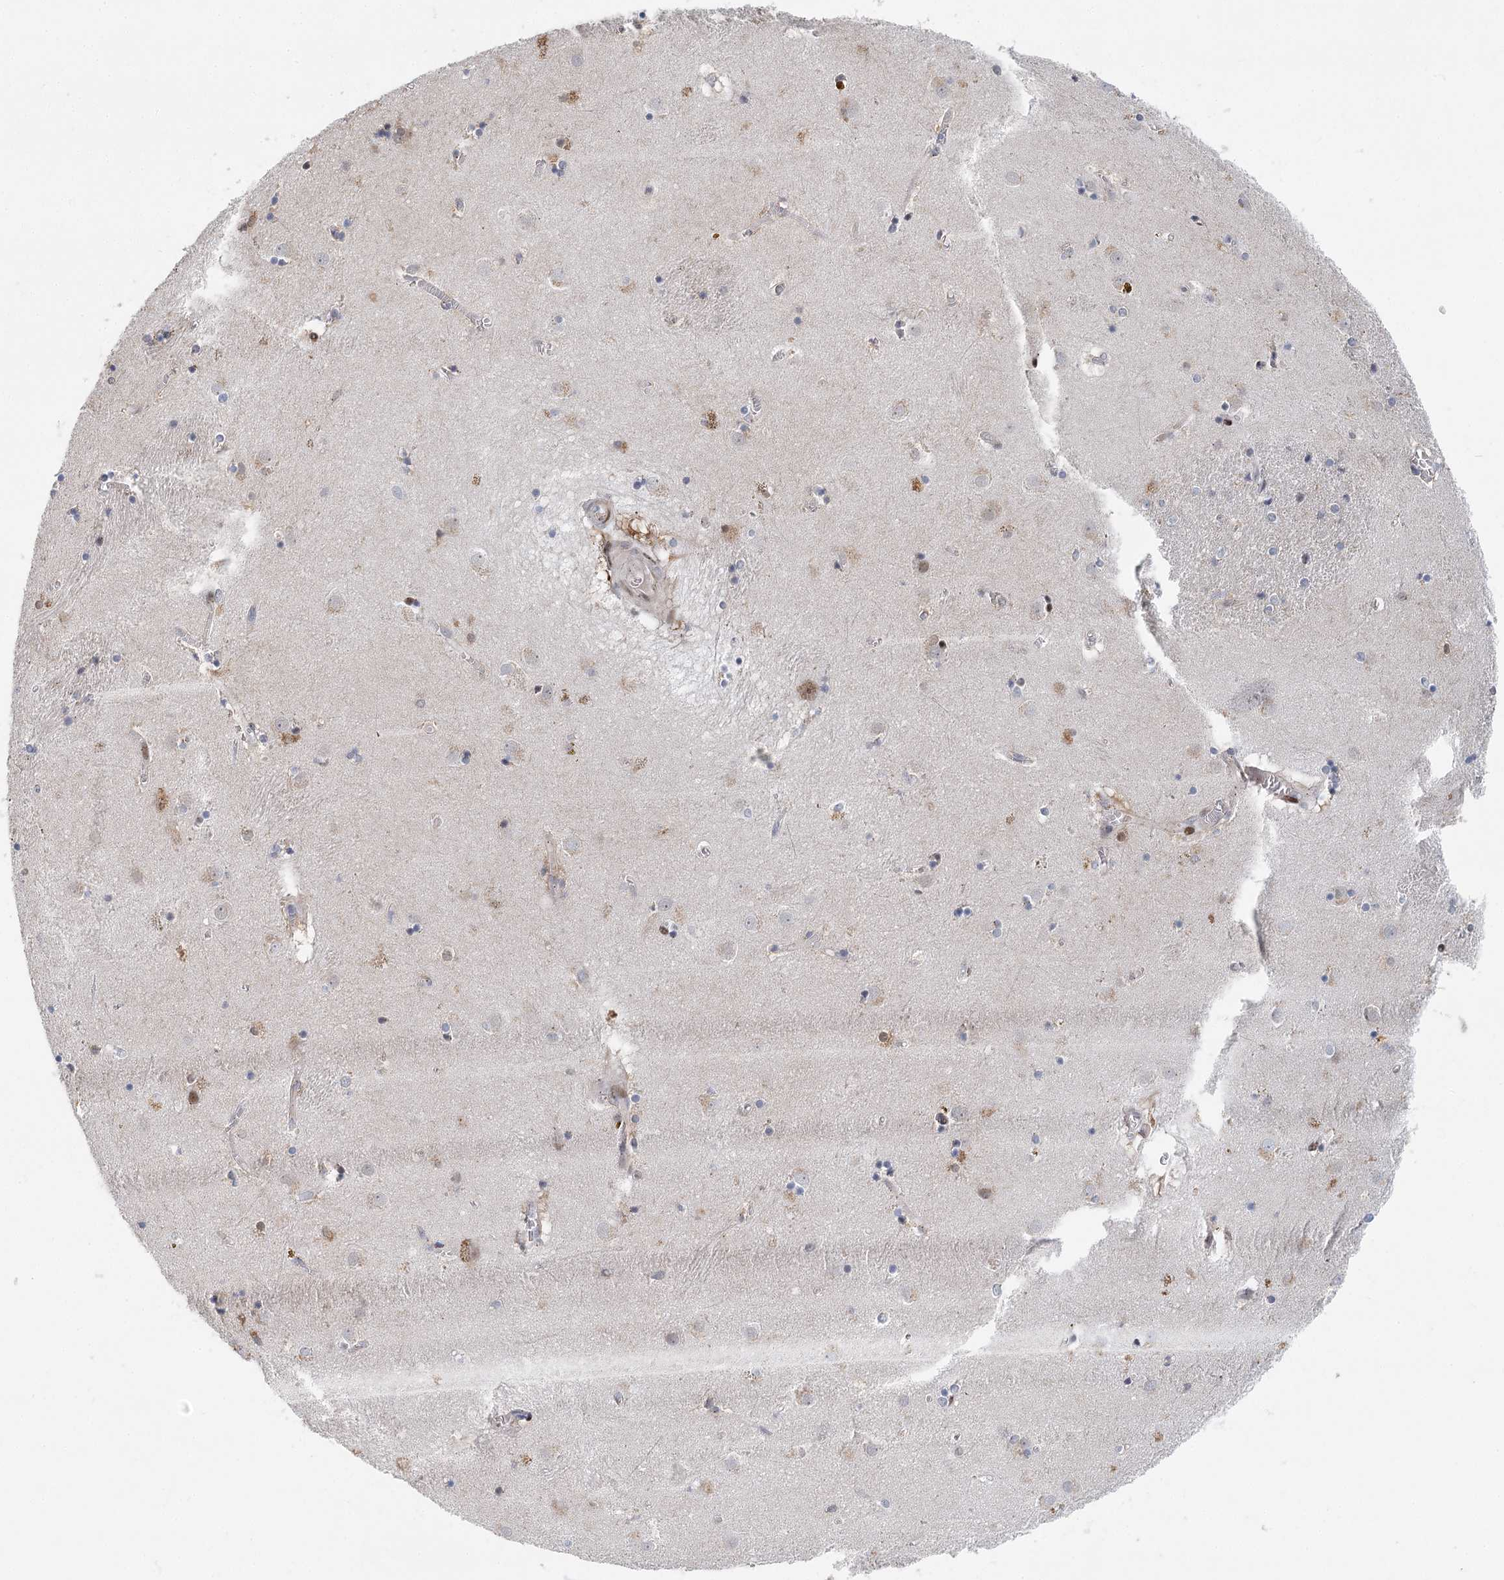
{"staining": {"intensity": "weak", "quantity": "<25%", "location": "cytoplasmic/membranous,nuclear"}, "tissue": "caudate", "cell_type": "Glial cells", "image_type": "normal", "snomed": [{"axis": "morphology", "description": "Normal tissue, NOS"}, {"axis": "topography", "description": "Lateral ventricle wall"}], "caption": "A micrograph of human caudate is negative for staining in glial cells.", "gene": "CAMTA1", "patient": {"sex": "male", "age": 70}}